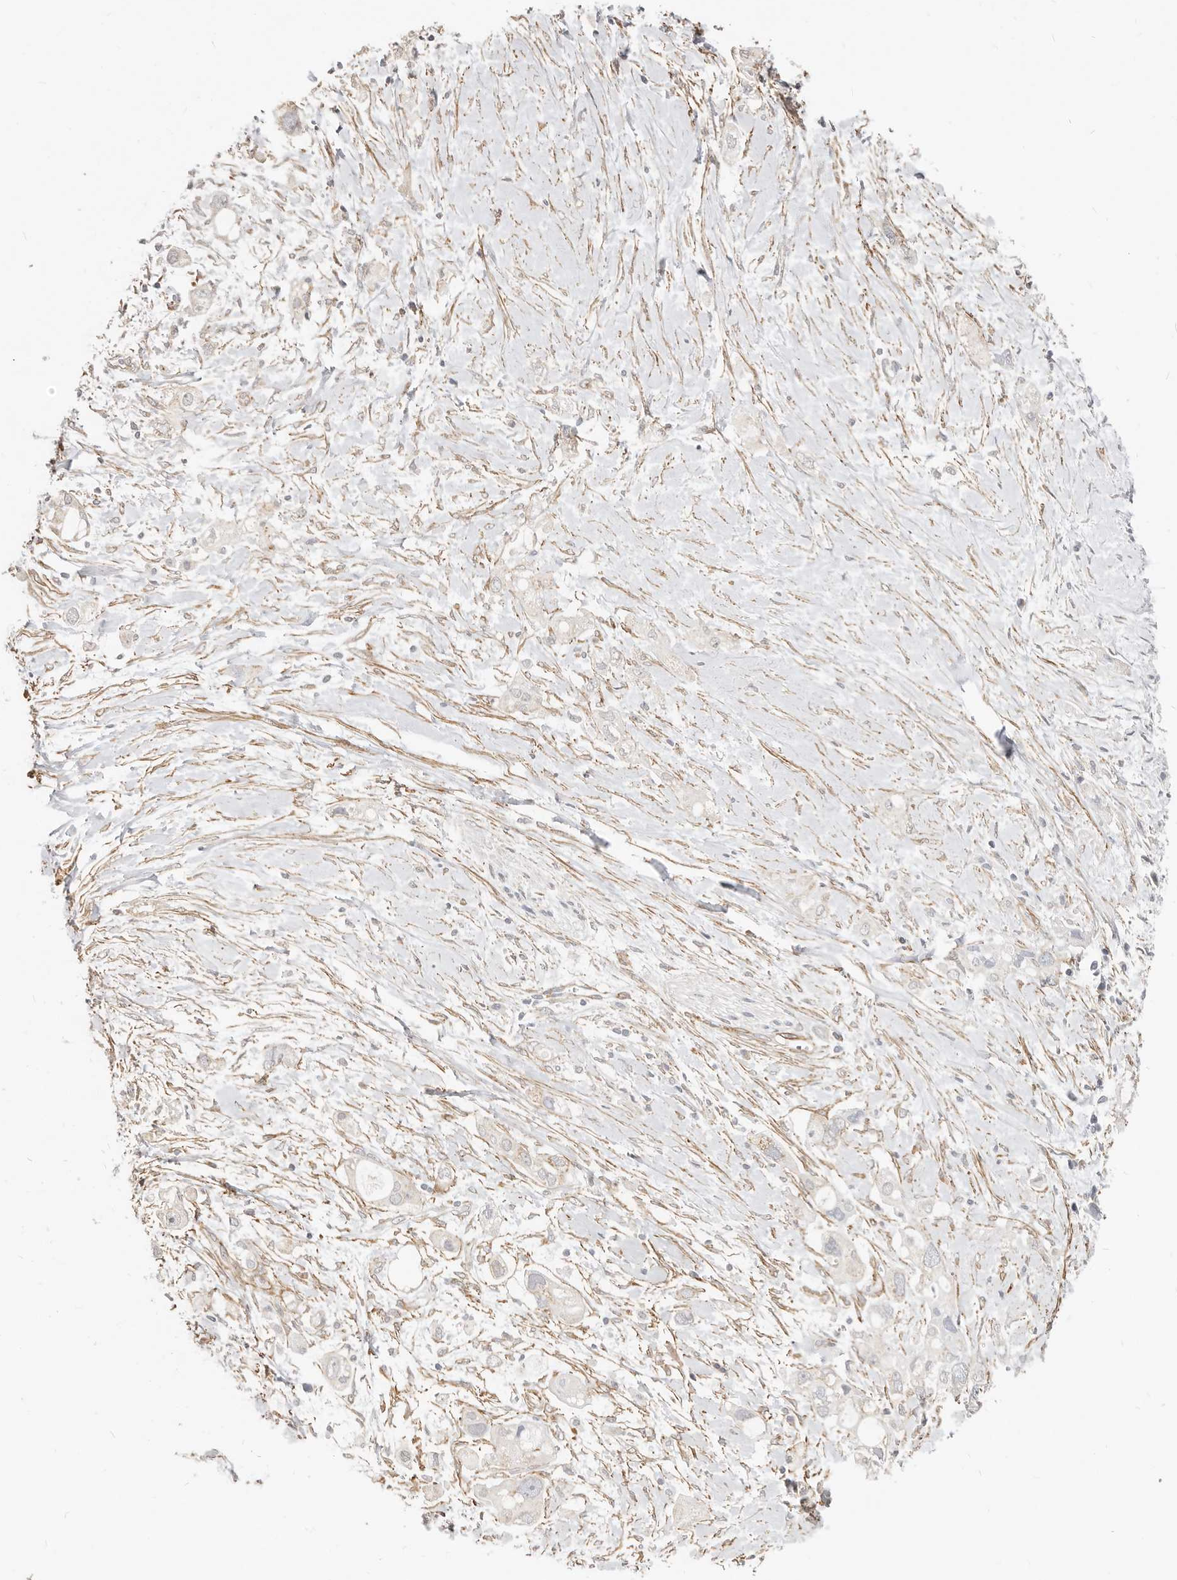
{"staining": {"intensity": "weak", "quantity": "<25%", "location": "cytoplasmic/membranous"}, "tissue": "pancreatic cancer", "cell_type": "Tumor cells", "image_type": "cancer", "snomed": [{"axis": "morphology", "description": "Adenocarcinoma, NOS"}, {"axis": "topography", "description": "Pancreas"}], "caption": "DAB (3,3'-diaminobenzidine) immunohistochemical staining of human pancreatic adenocarcinoma displays no significant expression in tumor cells.", "gene": "RABAC1", "patient": {"sex": "female", "age": 56}}